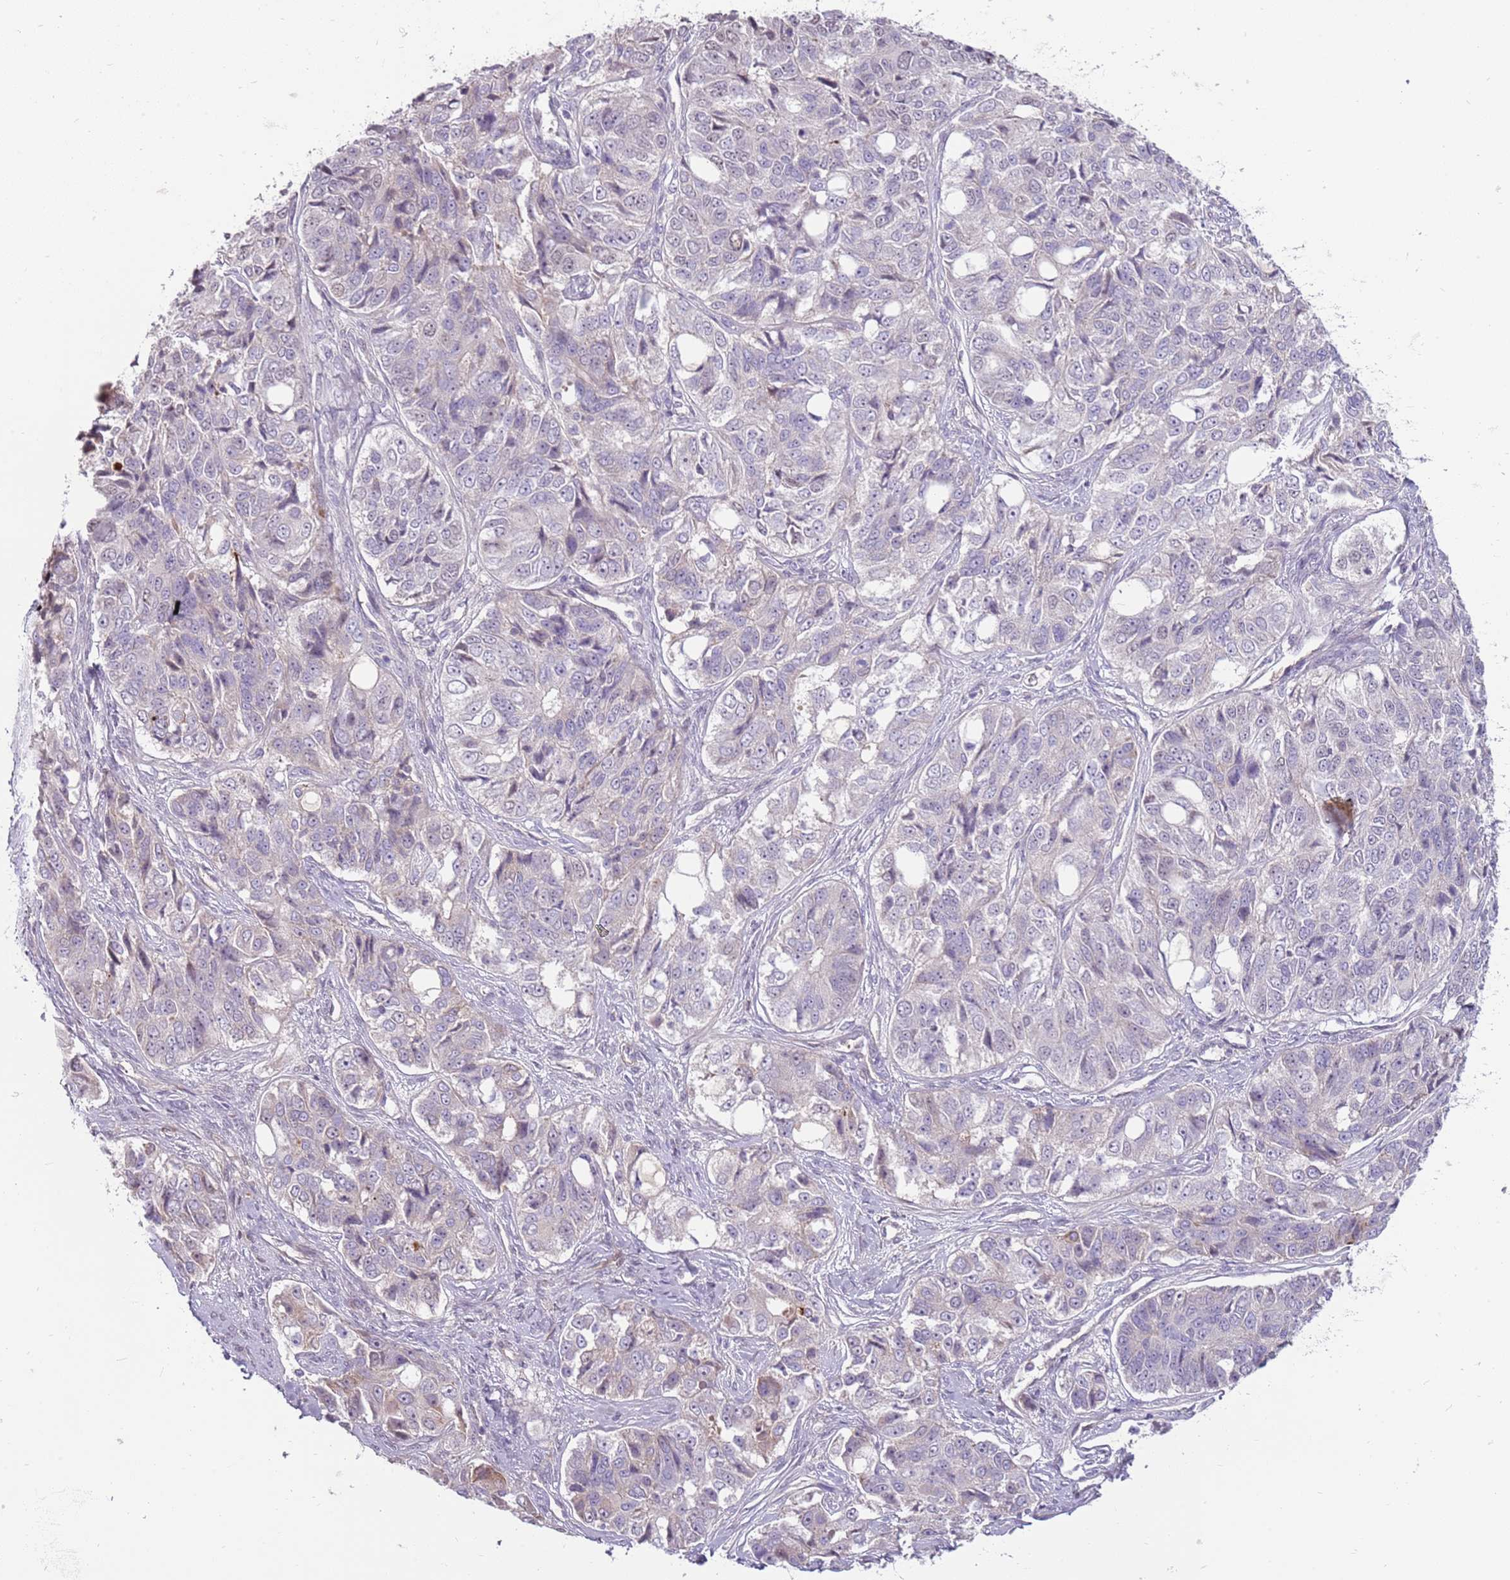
{"staining": {"intensity": "negative", "quantity": "none", "location": "none"}, "tissue": "ovarian cancer", "cell_type": "Tumor cells", "image_type": "cancer", "snomed": [{"axis": "morphology", "description": "Carcinoma, endometroid"}, {"axis": "topography", "description": "Ovary"}], "caption": "The photomicrograph shows no staining of tumor cells in ovarian endometroid carcinoma. (DAB (3,3'-diaminobenzidine) IHC visualized using brightfield microscopy, high magnification).", "gene": "MCUB", "patient": {"sex": "female", "age": 51}}